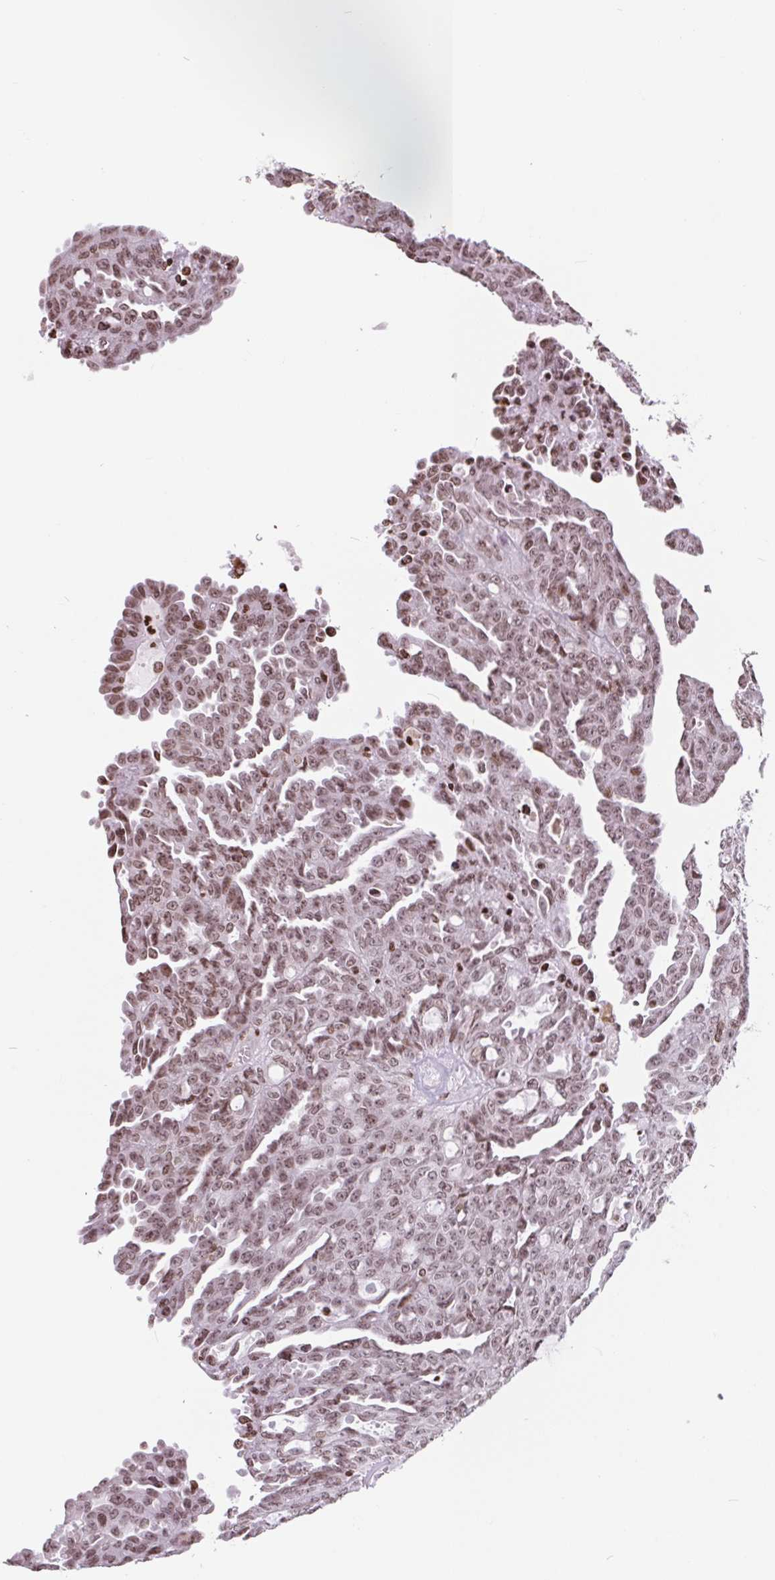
{"staining": {"intensity": "moderate", "quantity": ">75%", "location": "nuclear"}, "tissue": "ovarian cancer", "cell_type": "Tumor cells", "image_type": "cancer", "snomed": [{"axis": "morphology", "description": "Cystadenocarcinoma, serous, NOS"}, {"axis": "topography", "description": "Ovary"}], "caption": "IHC of ovarian cancer (serous cystadenocarcinoma) reveals medium levels of moderate nuclear expression in about >75% of tumor cells. The protein of interest is stained brown, and the nuclei are stained in blue (DAB (3,3'-diaminobenzidine) IHC with brightfield microscopy, high magnification).", "gene": "SMIM12", "patient": {"sex": "female", "age": 71}}